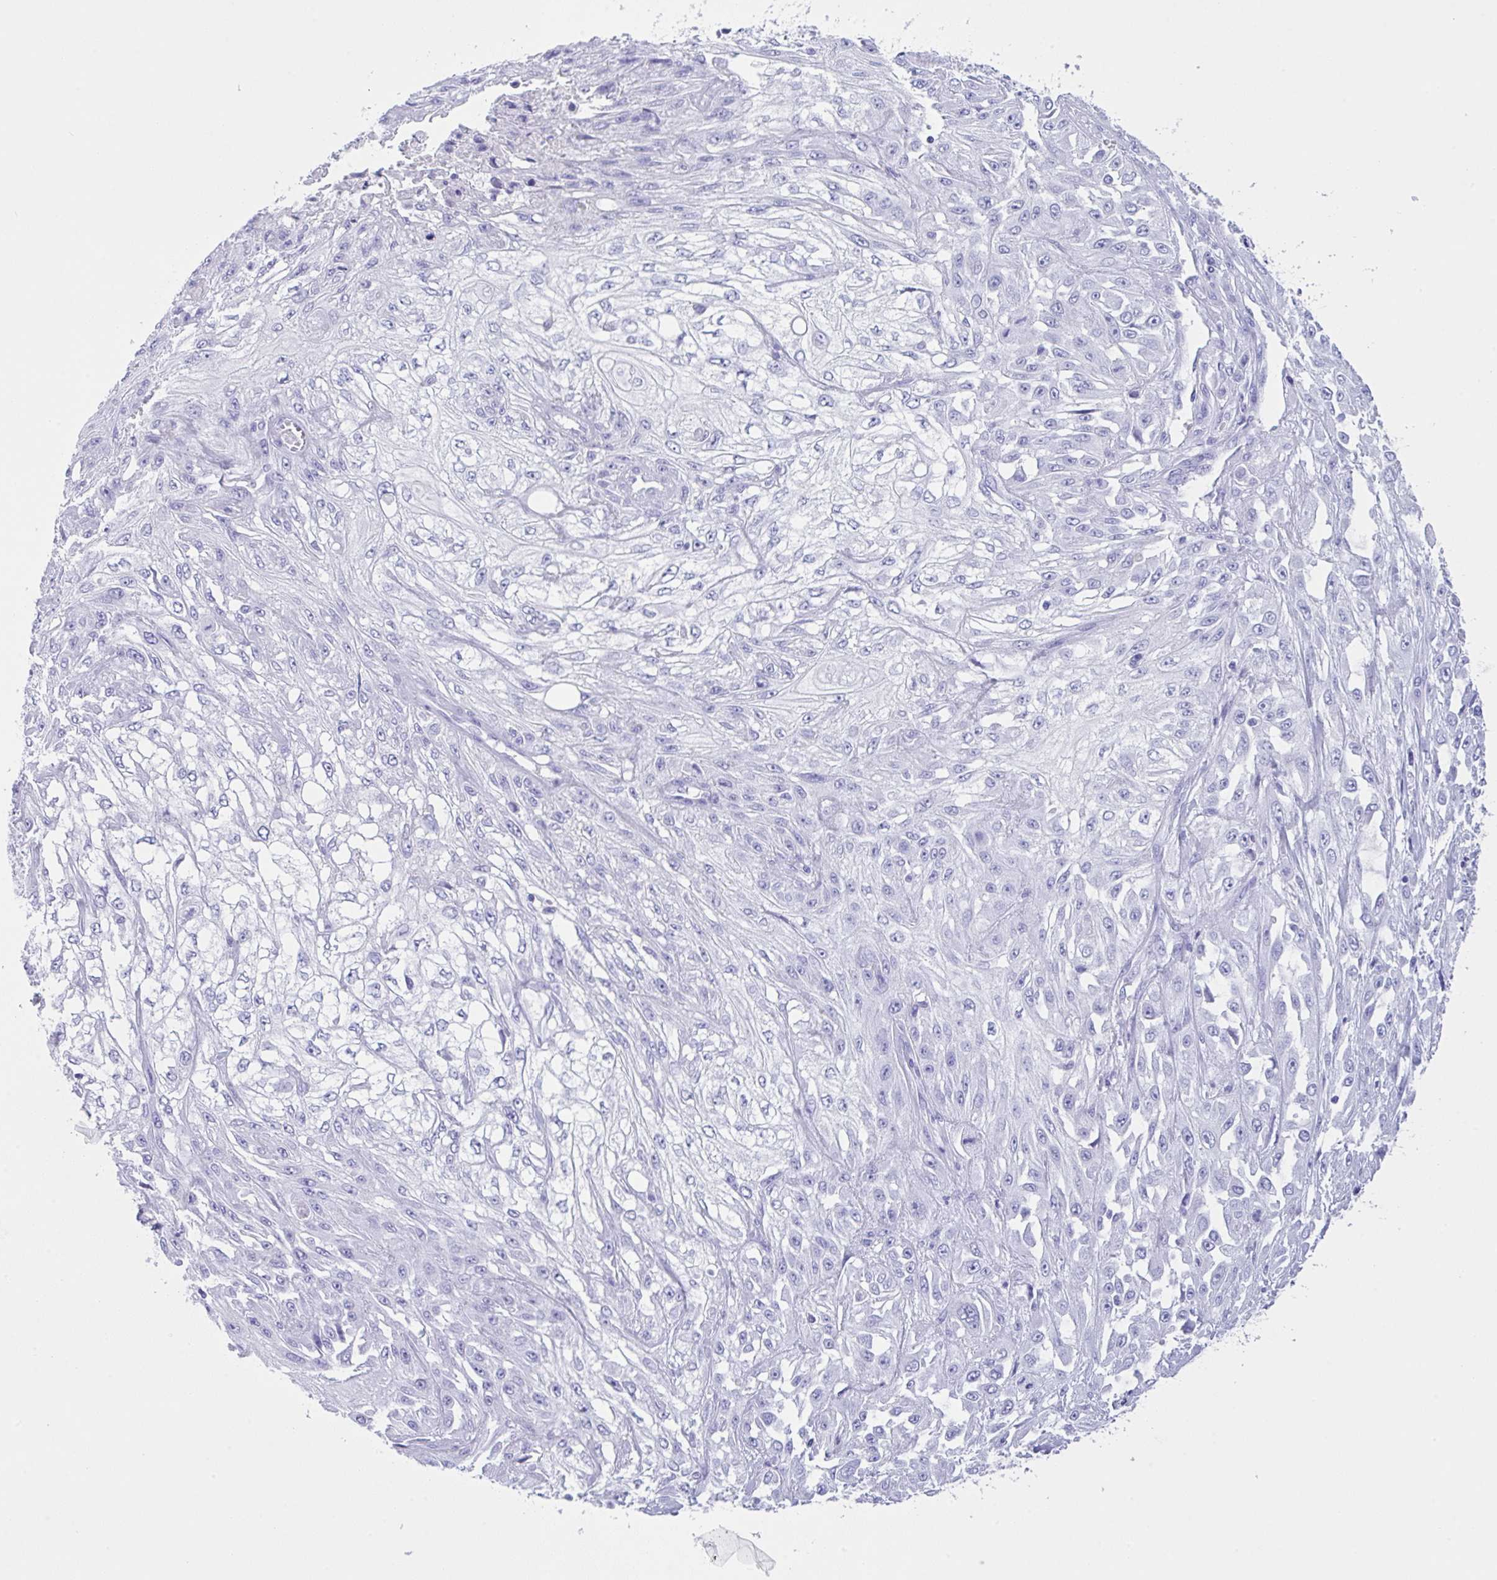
{"staining": {"intensity": "negative", "quantity": "none", "location": "none"}, "tissue": "skin cancer", "cell_type": "Tumor cells", "image_type": "cancer", "snomed": [{"axis": "morphology", "description": "Squamous cell carcinoma, NOS"}, {"axis": "morphology", "description": "Squamous cell carcinoma, metastatic, NOS"}, {"axis": "topography", "description": "Skin"}, {"axis": "topography", "description": "Lymph node"}], "caption": "Immunohistochemical staining of skin cancer (squamous cell carcinoma) demonstrates no significant positivity in tumor cells.", "gene": "CPA1", "patient": {"sex": "male", "age": 75}}